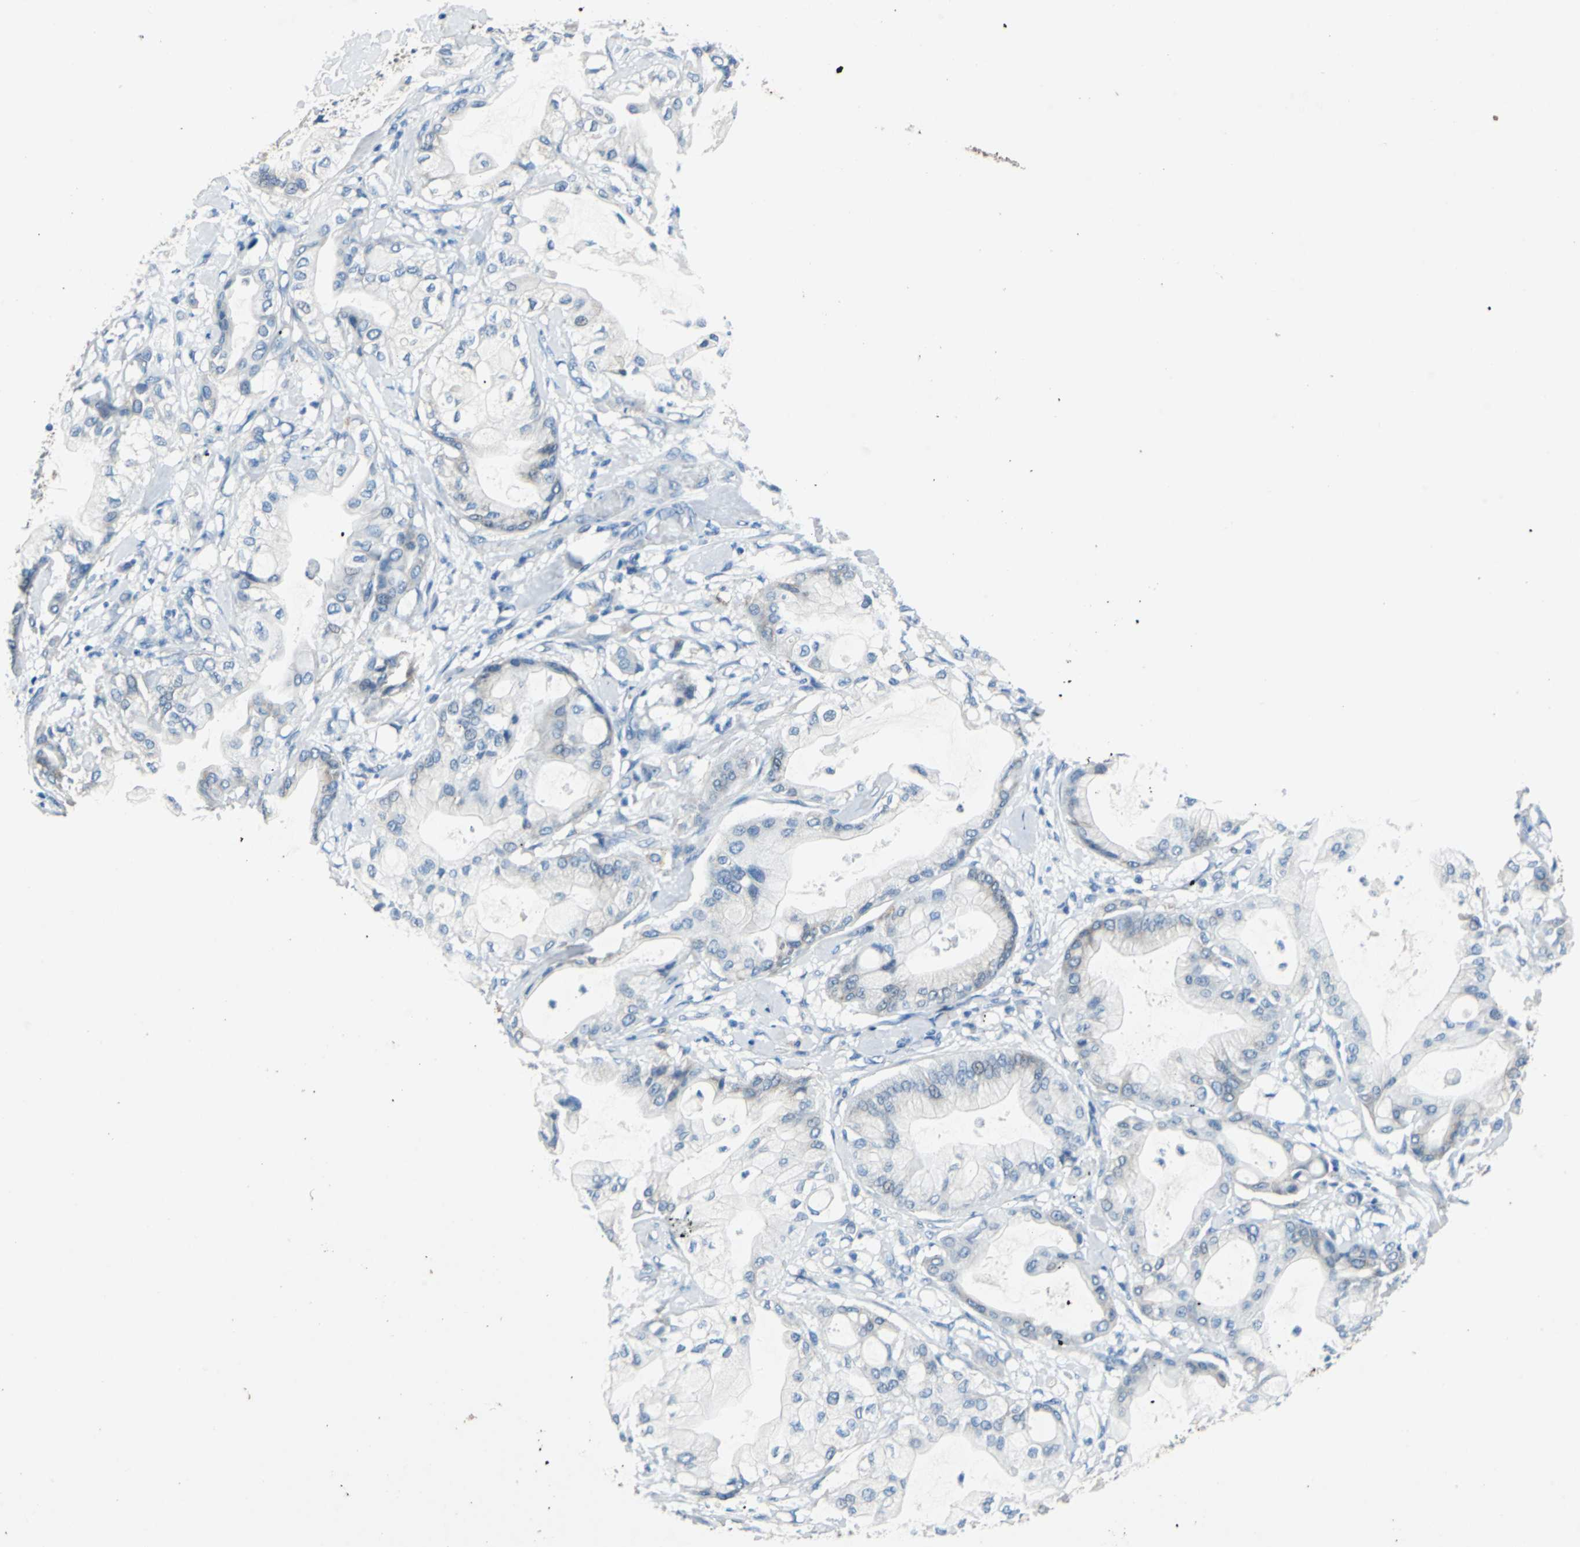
{"staining": {"intensity": "negative", "quantity": "none", "location": "none"}, "tissue": "pancreatic cancer", "cell_type": "Tumor cells", "image_type": "cancer", "snomed": [{"axis": "morphology", "description": "Adenocarcinoma, NOS"}, {"axis": "morphology", "description": "Adenocarcinoma, metastatic, NOS"}, {"axis": "topography", "description": "Lymph node"}, {"axis": "topography", "description": "Pancreas"}, {"axis": "topography", "description": "Duodenum"}], "caption": "High power microscopy photomicrograph of an IHC image of pancreatic cancer (adenocarcinoma), revealing no significant staining in tumor cells.", "gene": "TEX264", "patient": {"sex": "female", "age": 64}}